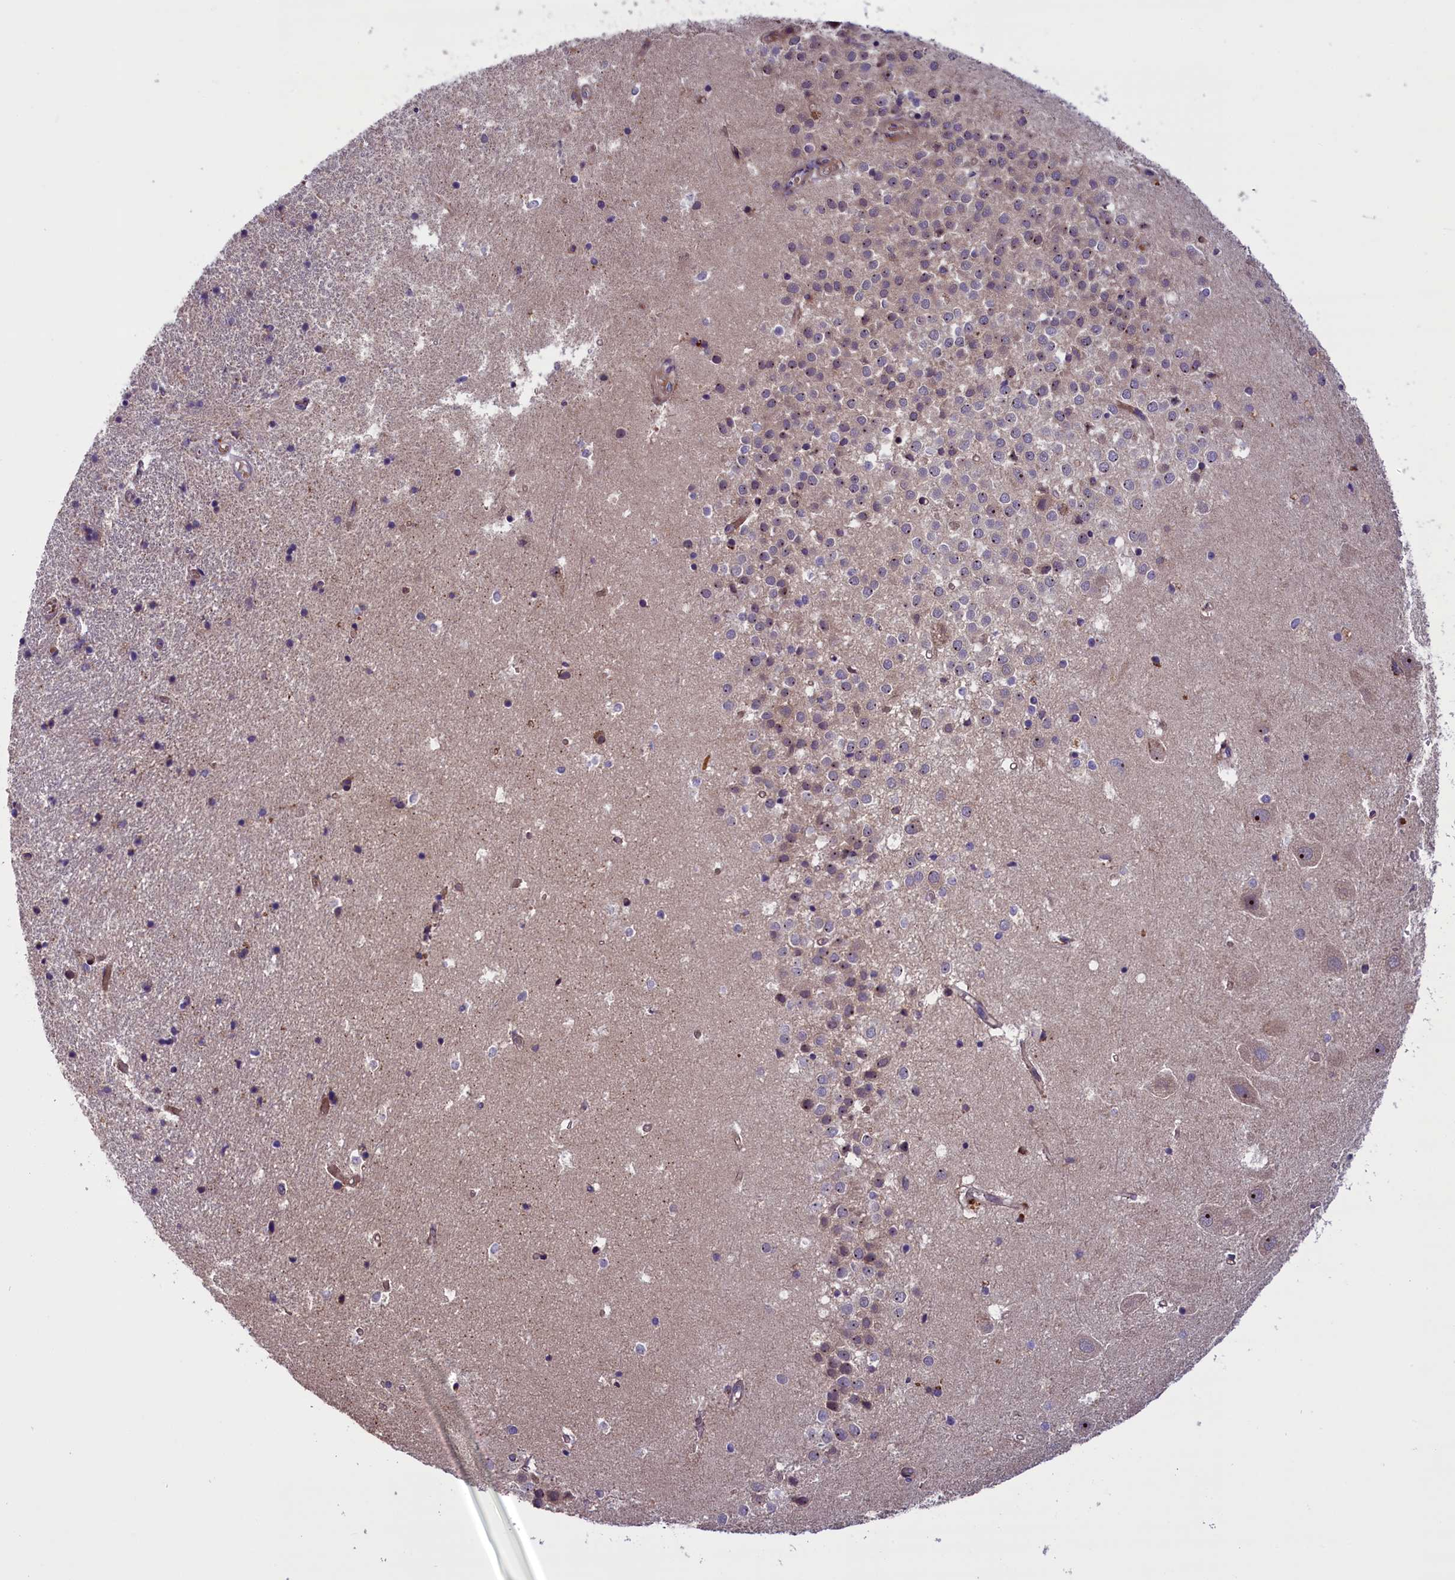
{"staining": {"intensity": "negative", "quantity": "none", "location": "none"}, "tissue": "hippocampus", "cell_type": "Glial cells", "image_type": "normal", "snomed": [{"axis": "morphology", "description": "Normal tissue, NOS"}, {"axis": "topography", "description": "Hippocampus"}], "caption": "Hippocampus stained for a protein using IHC exhibits no staining glial cells.", "gene": "FRY", "patient": {"sex": "female", "age": 52}}